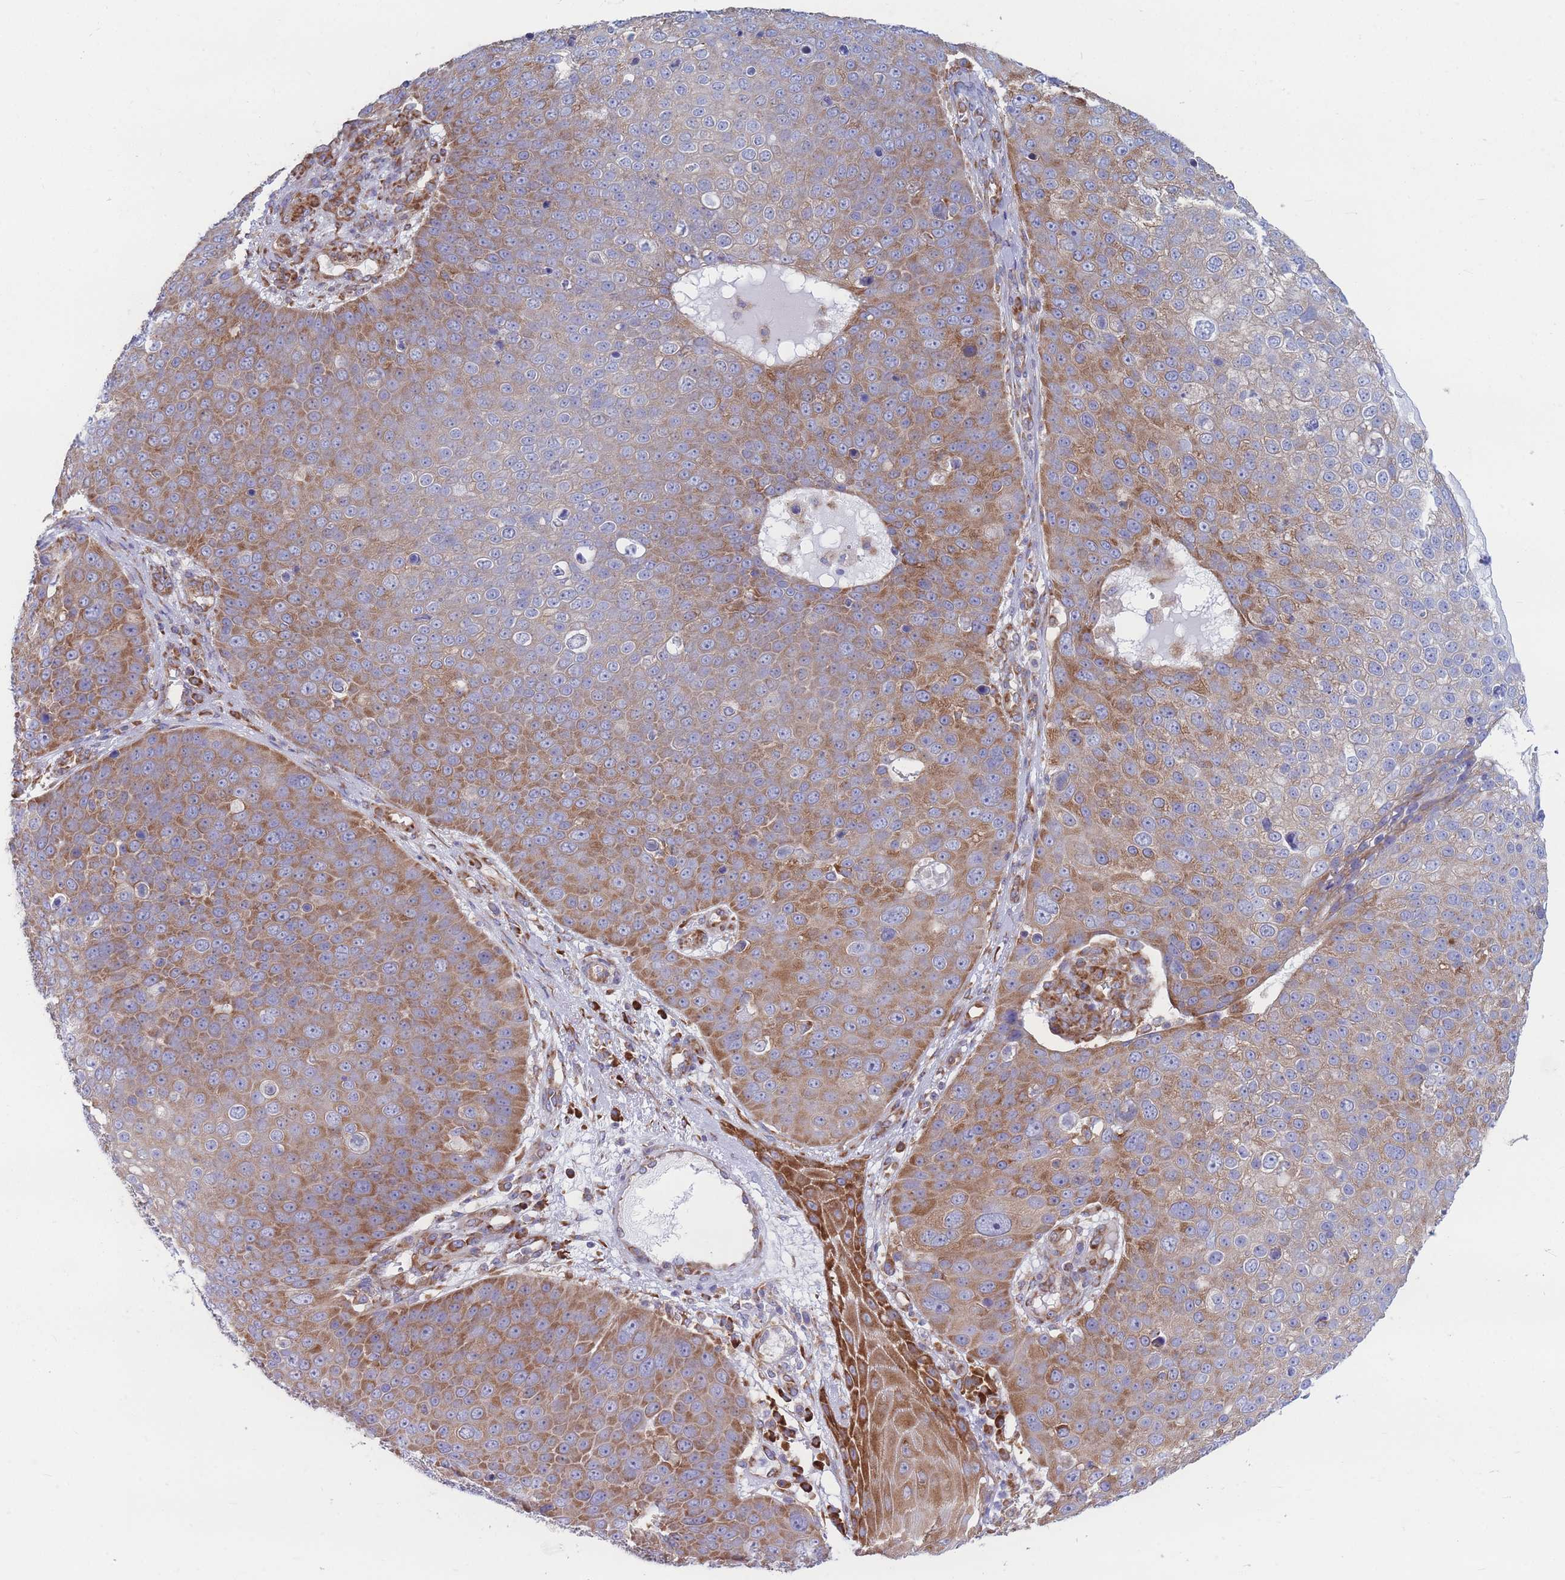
{"staining": {"intensity": "moderate", "quantity": ">75%", "location": "cytoplasmic/membranous"}, "tissue": "skin cancer", "cell_type": "Tumor cells", "image_type": "cancer", "snomed": [{"axis": "morphology", "description": "Squamous cell carcinoma, NOS"}, {"axis": "topography", "description": "Skin"}], "caption": "Protein staining by IHC exhibits moderate cytoplasmic/membranous staining in approximately >75% of tumor cells in skin cancer (squamous cell carcinoma).", "gene": "RPL8", "patient": {"sex": "male", "age": 71}}